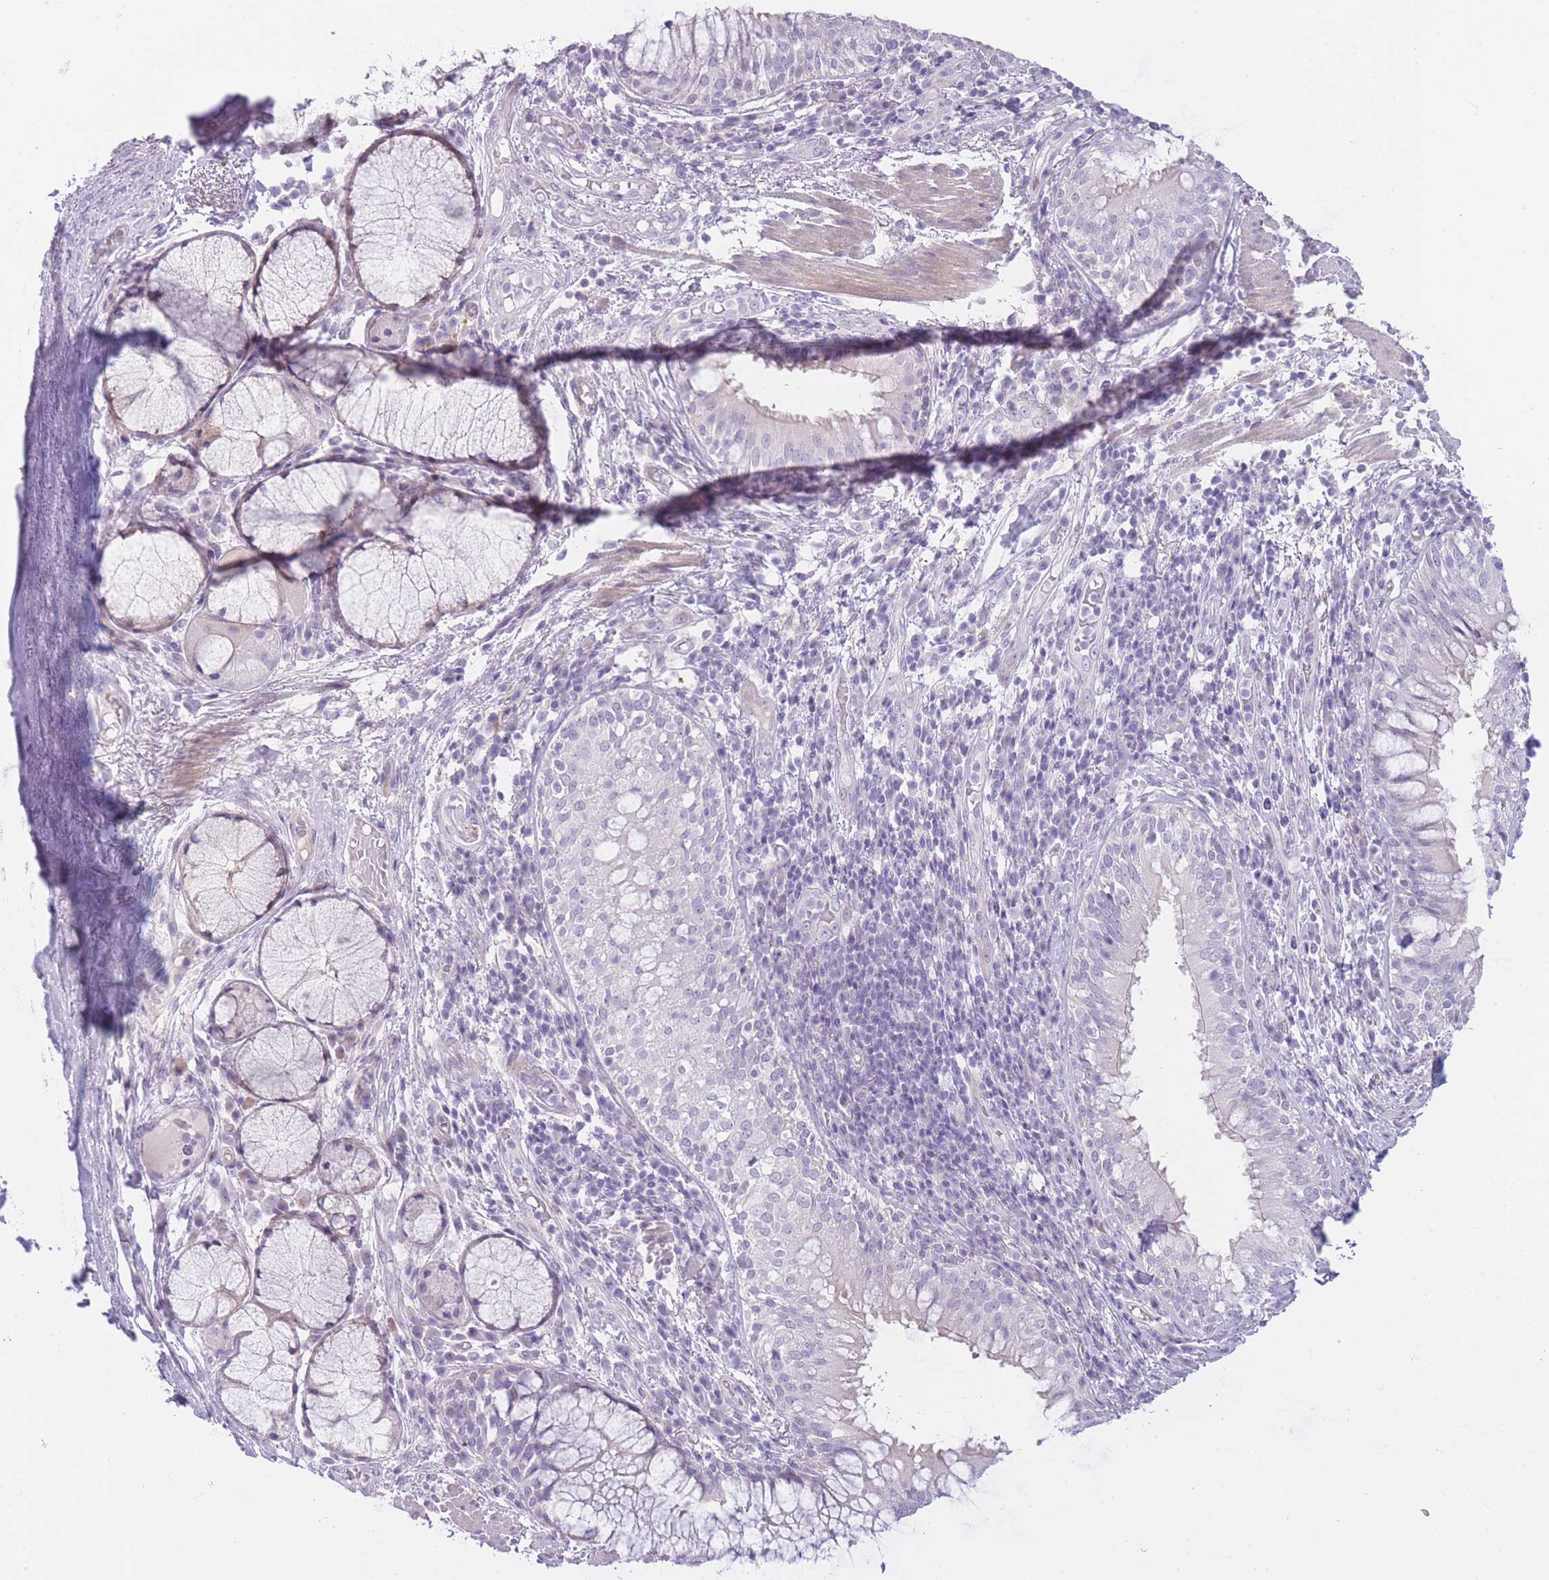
{"staining": {"intensity": "negative", "quantity": "none", "location": "none"}, "tissue": "soft tissue", "cell_type": "Chondrocytes", "image_type": "normal", "snomed": [{"axis": "morphology", "description": "Normal tissue, NOS"}, {"axis": "topography", "description": "Cartilage tissue"}, {"axis": "topography", "description": "Bronchus"}], "caption": "DAB immunohistochemical staining of unremarkable human soft tissue shows no significant positivity in chondrocytes. (DAB (3,3'-diaminobenzidine) IHC visualized using brightfield microscopy, high magnification).", "gene": "IMPG1", "patient": {"sex": "male", "age": 56}}